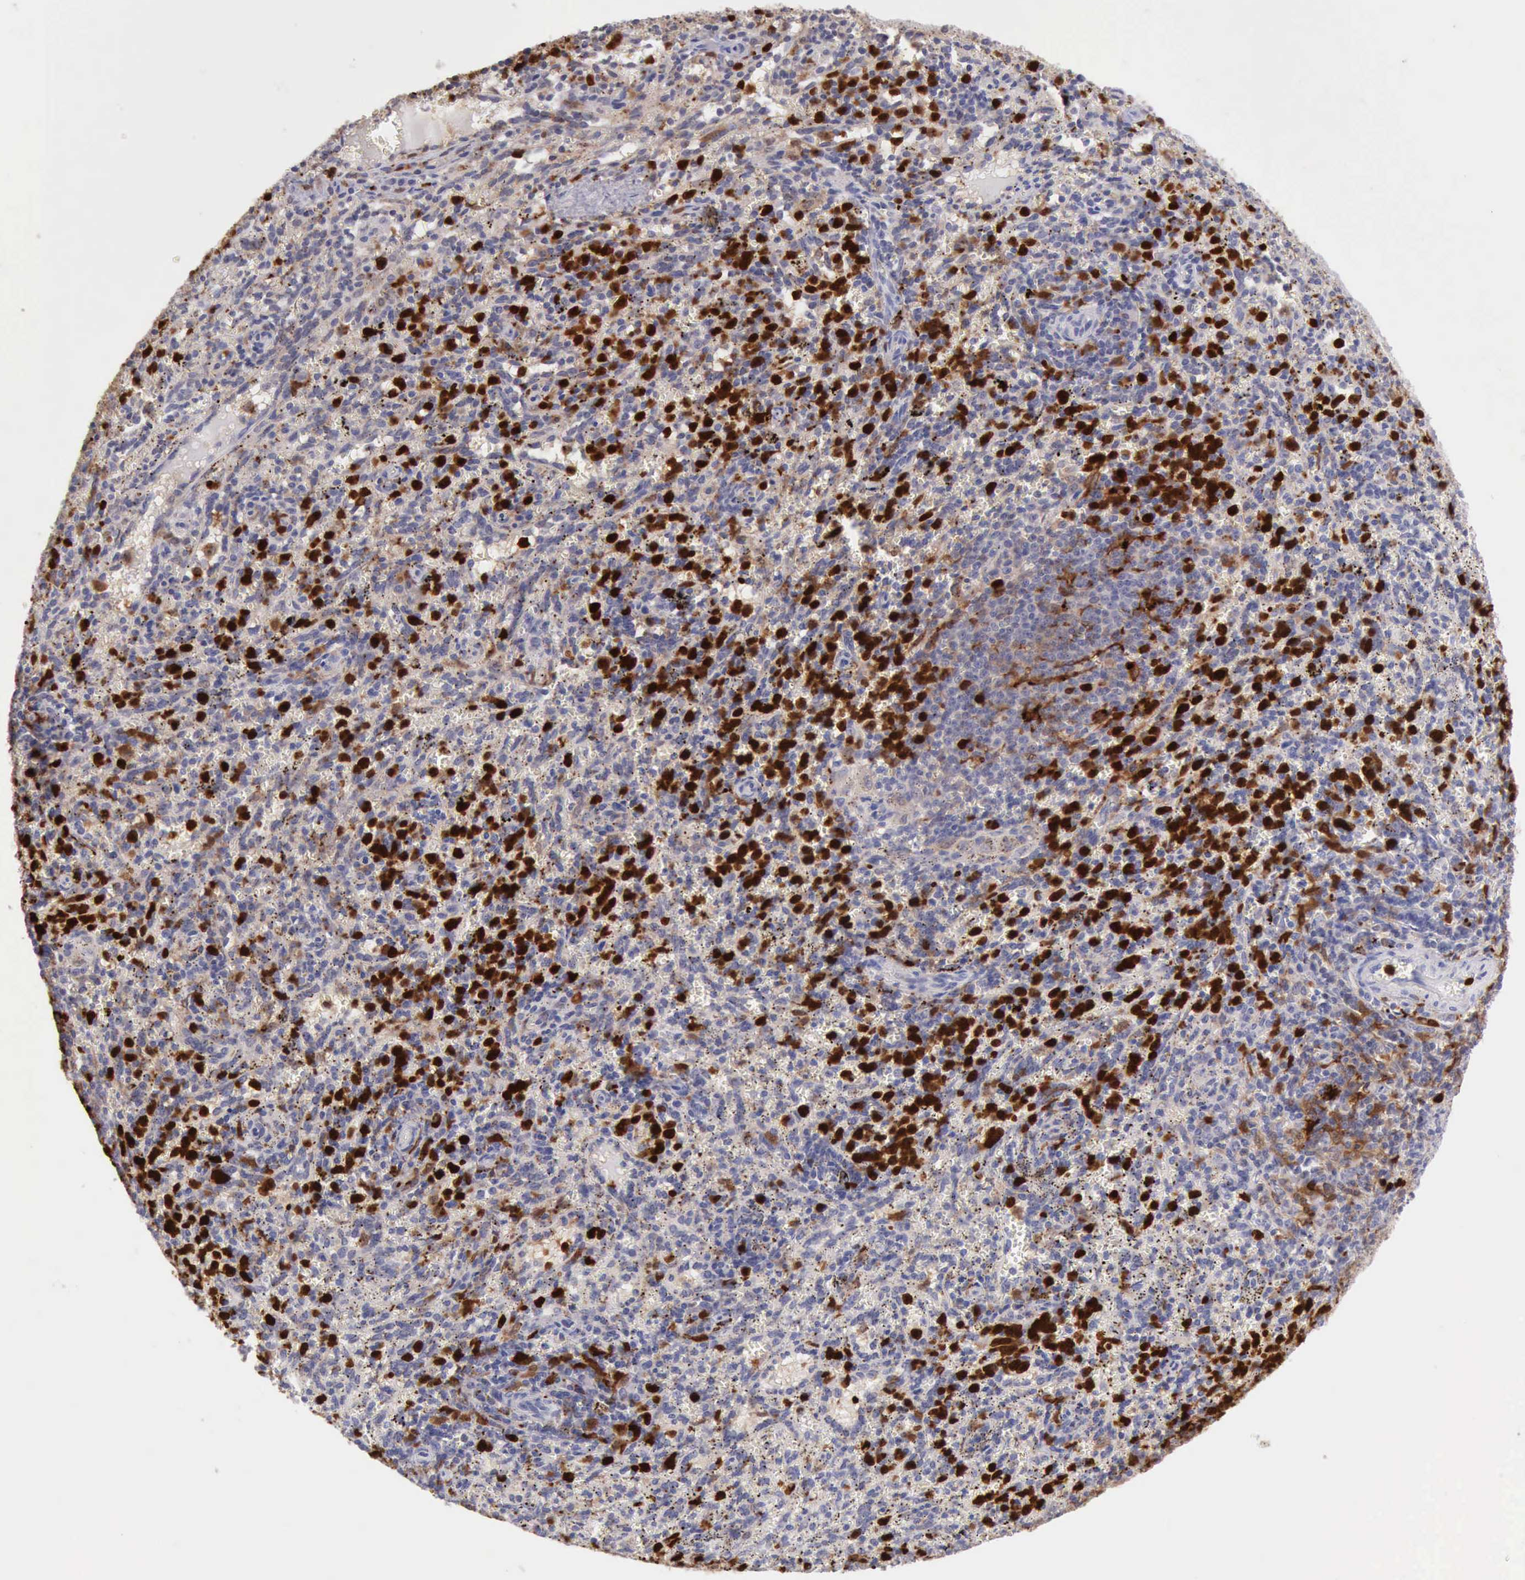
{"staining": {"intensity": "strong", "quantity": "25%-75%", "location": "cytoplasmic/membranous,nuclear"}, "tissue": "spleen", "cell_type": "Cells in red pulp", "image_type": "normal", "snomed": [{"axis": "morphology", "description": "Normal tissue, NOS"}, {"axis": "topography", "description": "Spleen"}], "caption": "This is an image of immunohistochemistry staining of benign spleen, which shows strong positivity in the cytoplasmic/membranous,nuclear of cells in red pulp.", "gene": "CSTA", "patient": {"sex": "female", "age": 10}}